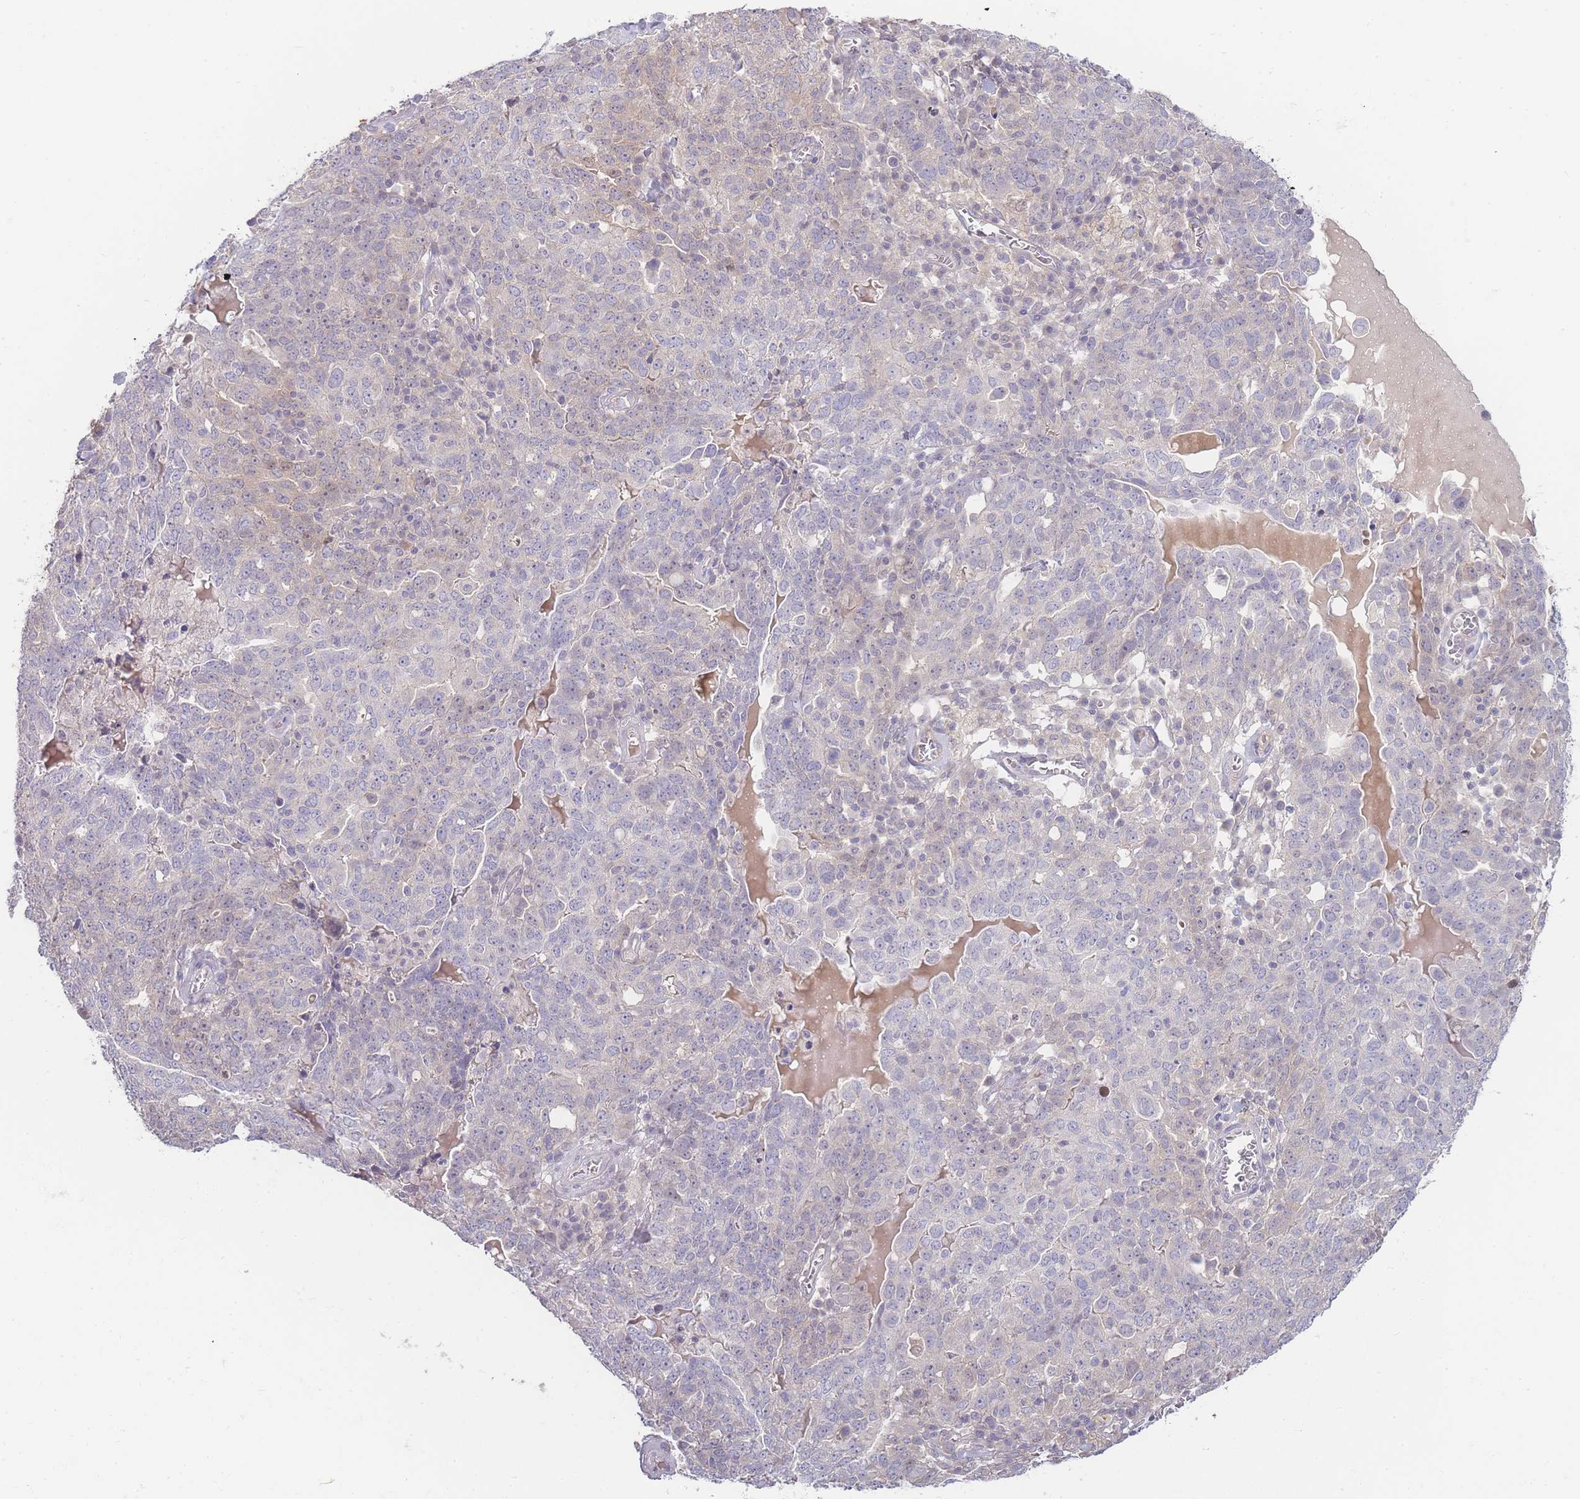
{"staining": {"intensity": "weak", "quantity": "<25%", "location": "cytoplasmic/membranous"}, "tissue": "ovarian cancer", "cell_type": "Tumor cells", "image_type": "cancer", "snomed": [{"axis": "morphology", "description": "Carcinoma, endometroid"}, {"axis": "topography", "description": "Ovary"}], "caption": "A micrograph of ovarian cancer (endometroid carcinoma) stained for a protein displays no brown staining in tumor cells. (Stains: DAB (3,3'-diaminobenzidine) immunohistochemistry with hematoxylin counter stain, Microscopy: brightfield microscopy at high magnification).", "gene": "SPHKAP", "patient": {"sex": "female", "age": 62}}